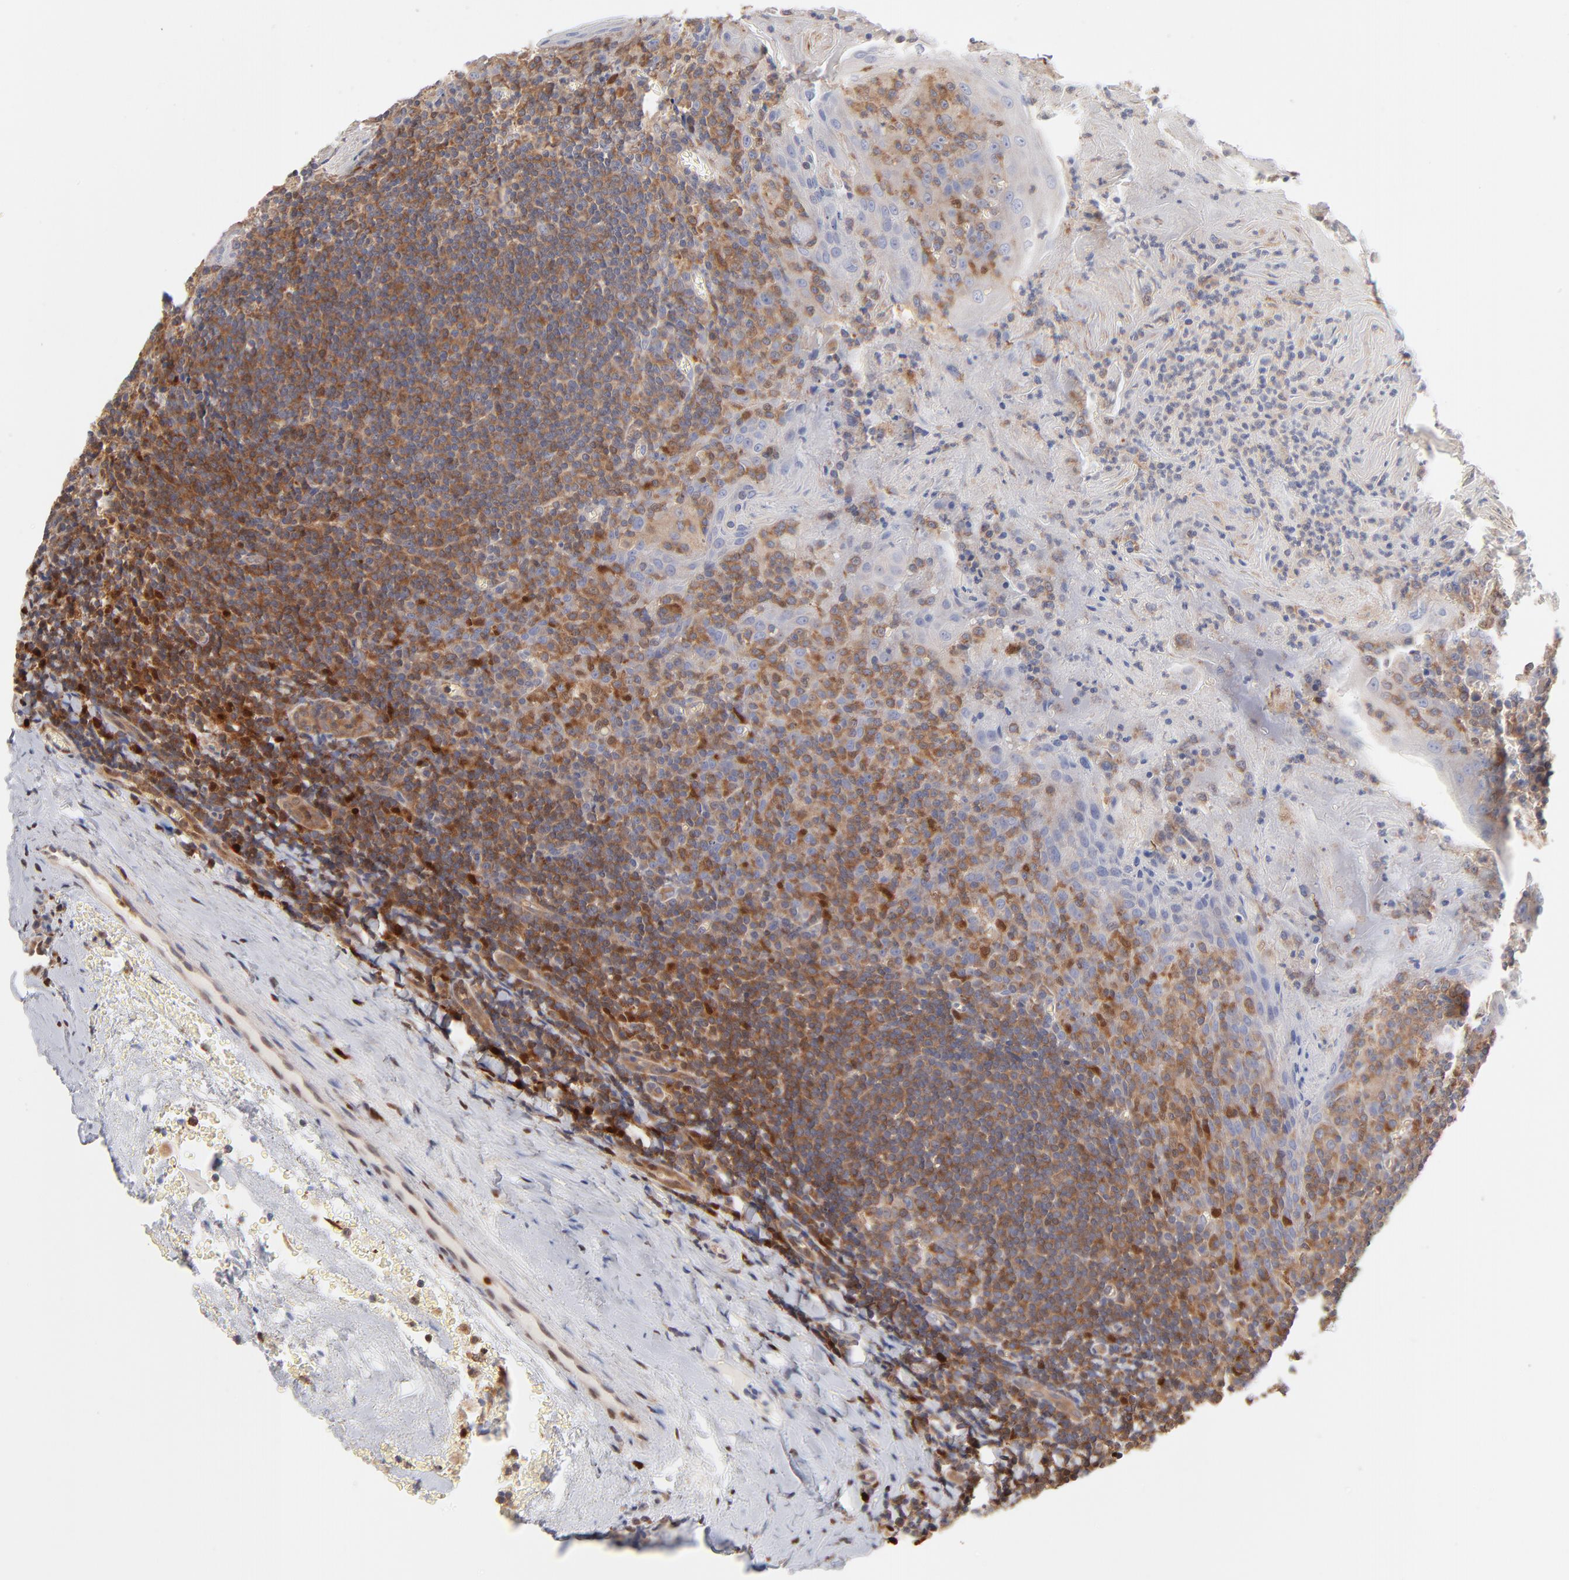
{"staining": {"intensity": "weak", "quantity": "25%-75%", "location": "cytoplasmic/membranous"}, "tissue": "tonsil", "cell_type": "Germinal center cells", "image_type": "normal", "snomed": [{"axis": "morphology", "description": "Normal tissue, NOS"}, {"axis": "topography", "description": "Tonsil"}], "caption": "Immunohistochemical staining of unremarkable human tonsil demonstrates low levels of weak cytoplasmic/membranous expression in approximately 25%-75% of germinal center cells. (Brightfield microscopy of DAB IHC at high magnification).", "gene": "ARHGEF6", "patient": {"sex": "male", "age": 31}}